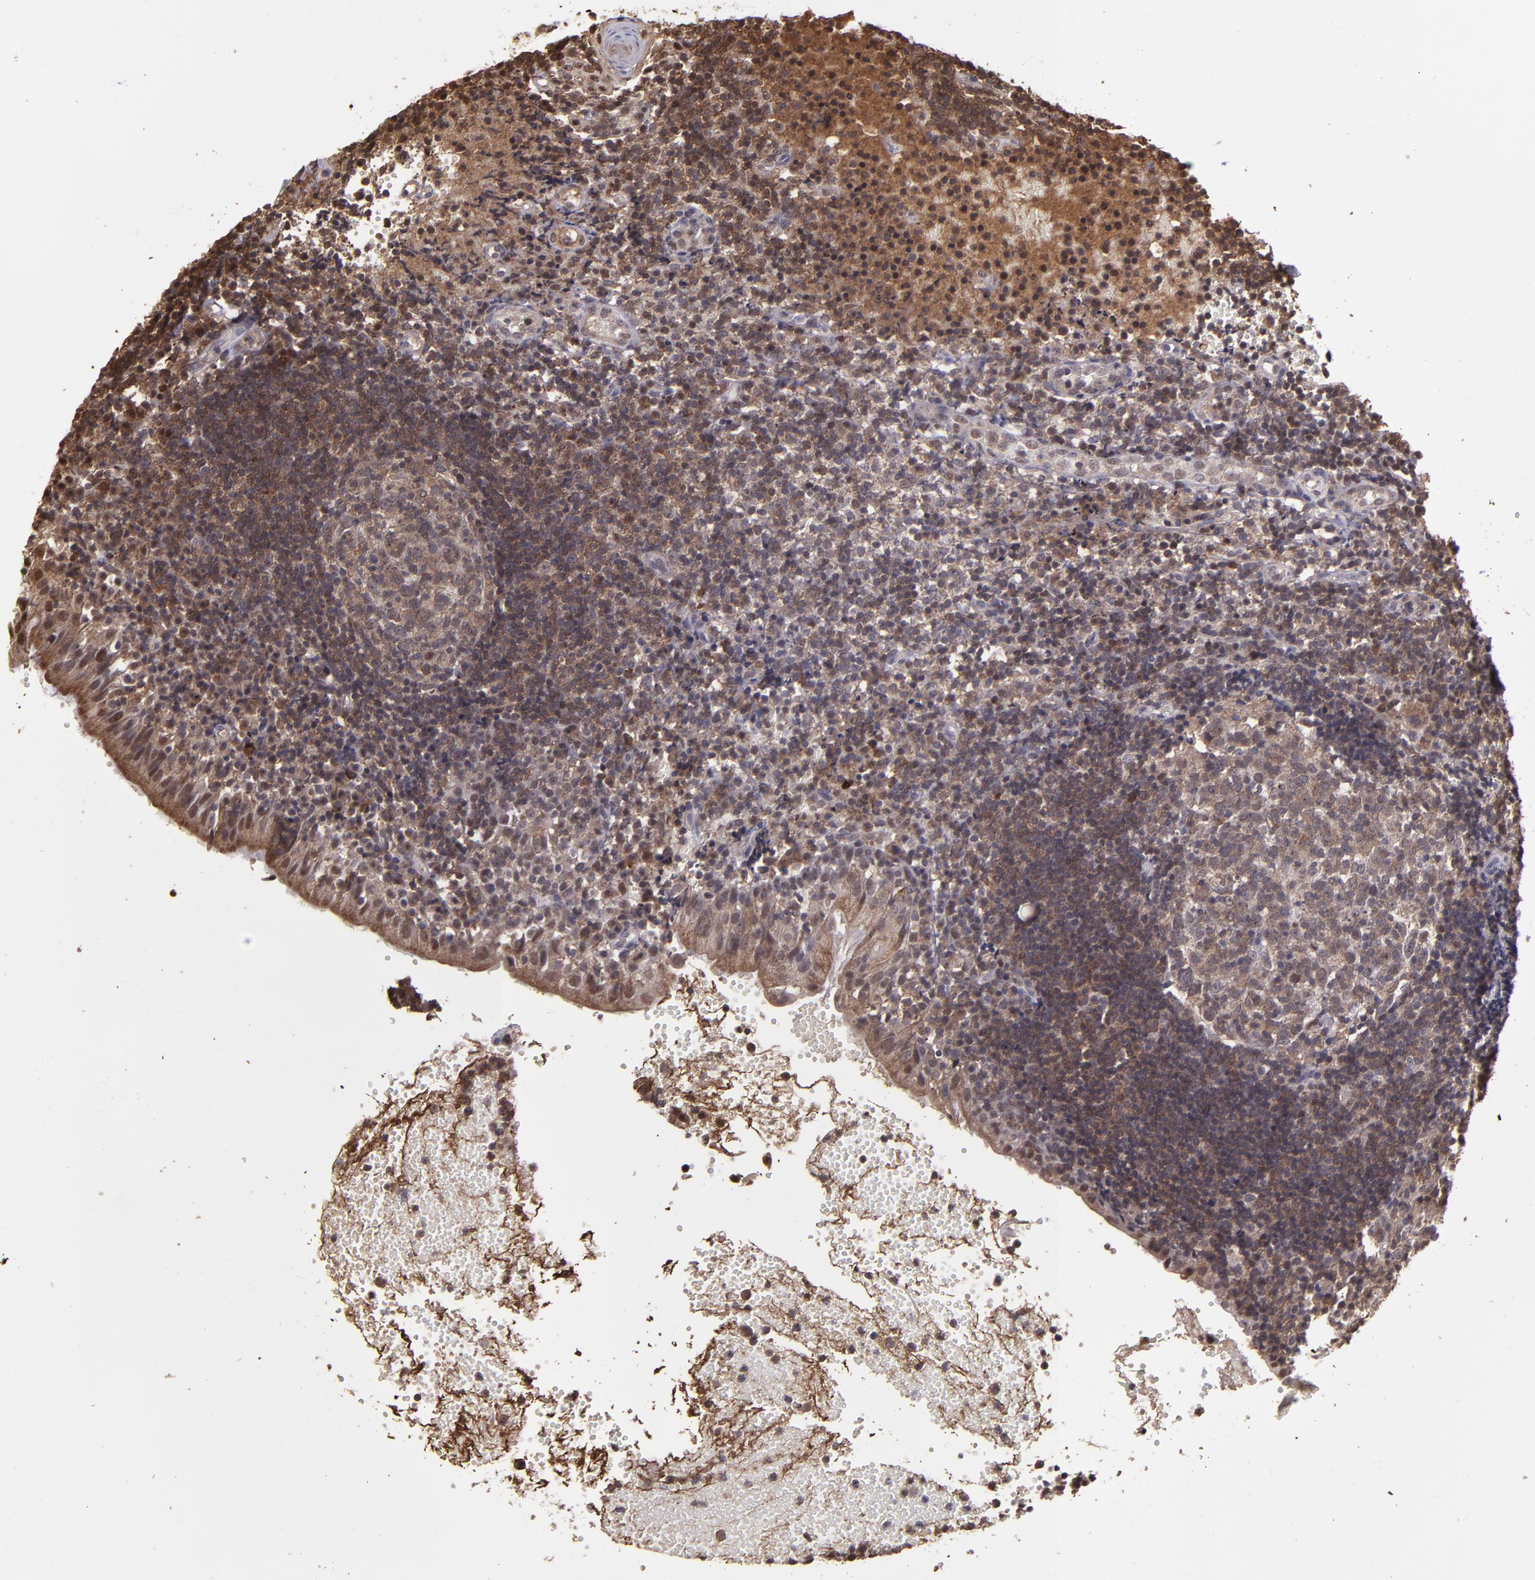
{"staining": {"intensity": "weak", "quantity": "25%-75%", "location": "cytoplasmic/membranous"}, "tissue": "tonsil", "cell_type": "Germinal center cells", "image_type": "normal", "snomed": [{"axis": "morphology", "description": "Normal tissue, NOS"}, {"axis": "topography", "description": "Tonsil"}], "caption": "Normal tonsil demonstrates weak cytoplasmic/membranous staining in about 25%-75% of germinal center cells, visualized by immunohistochemistry.", "gene": "SERPINF2", "patient": {"sex": "female", "age": 40}}